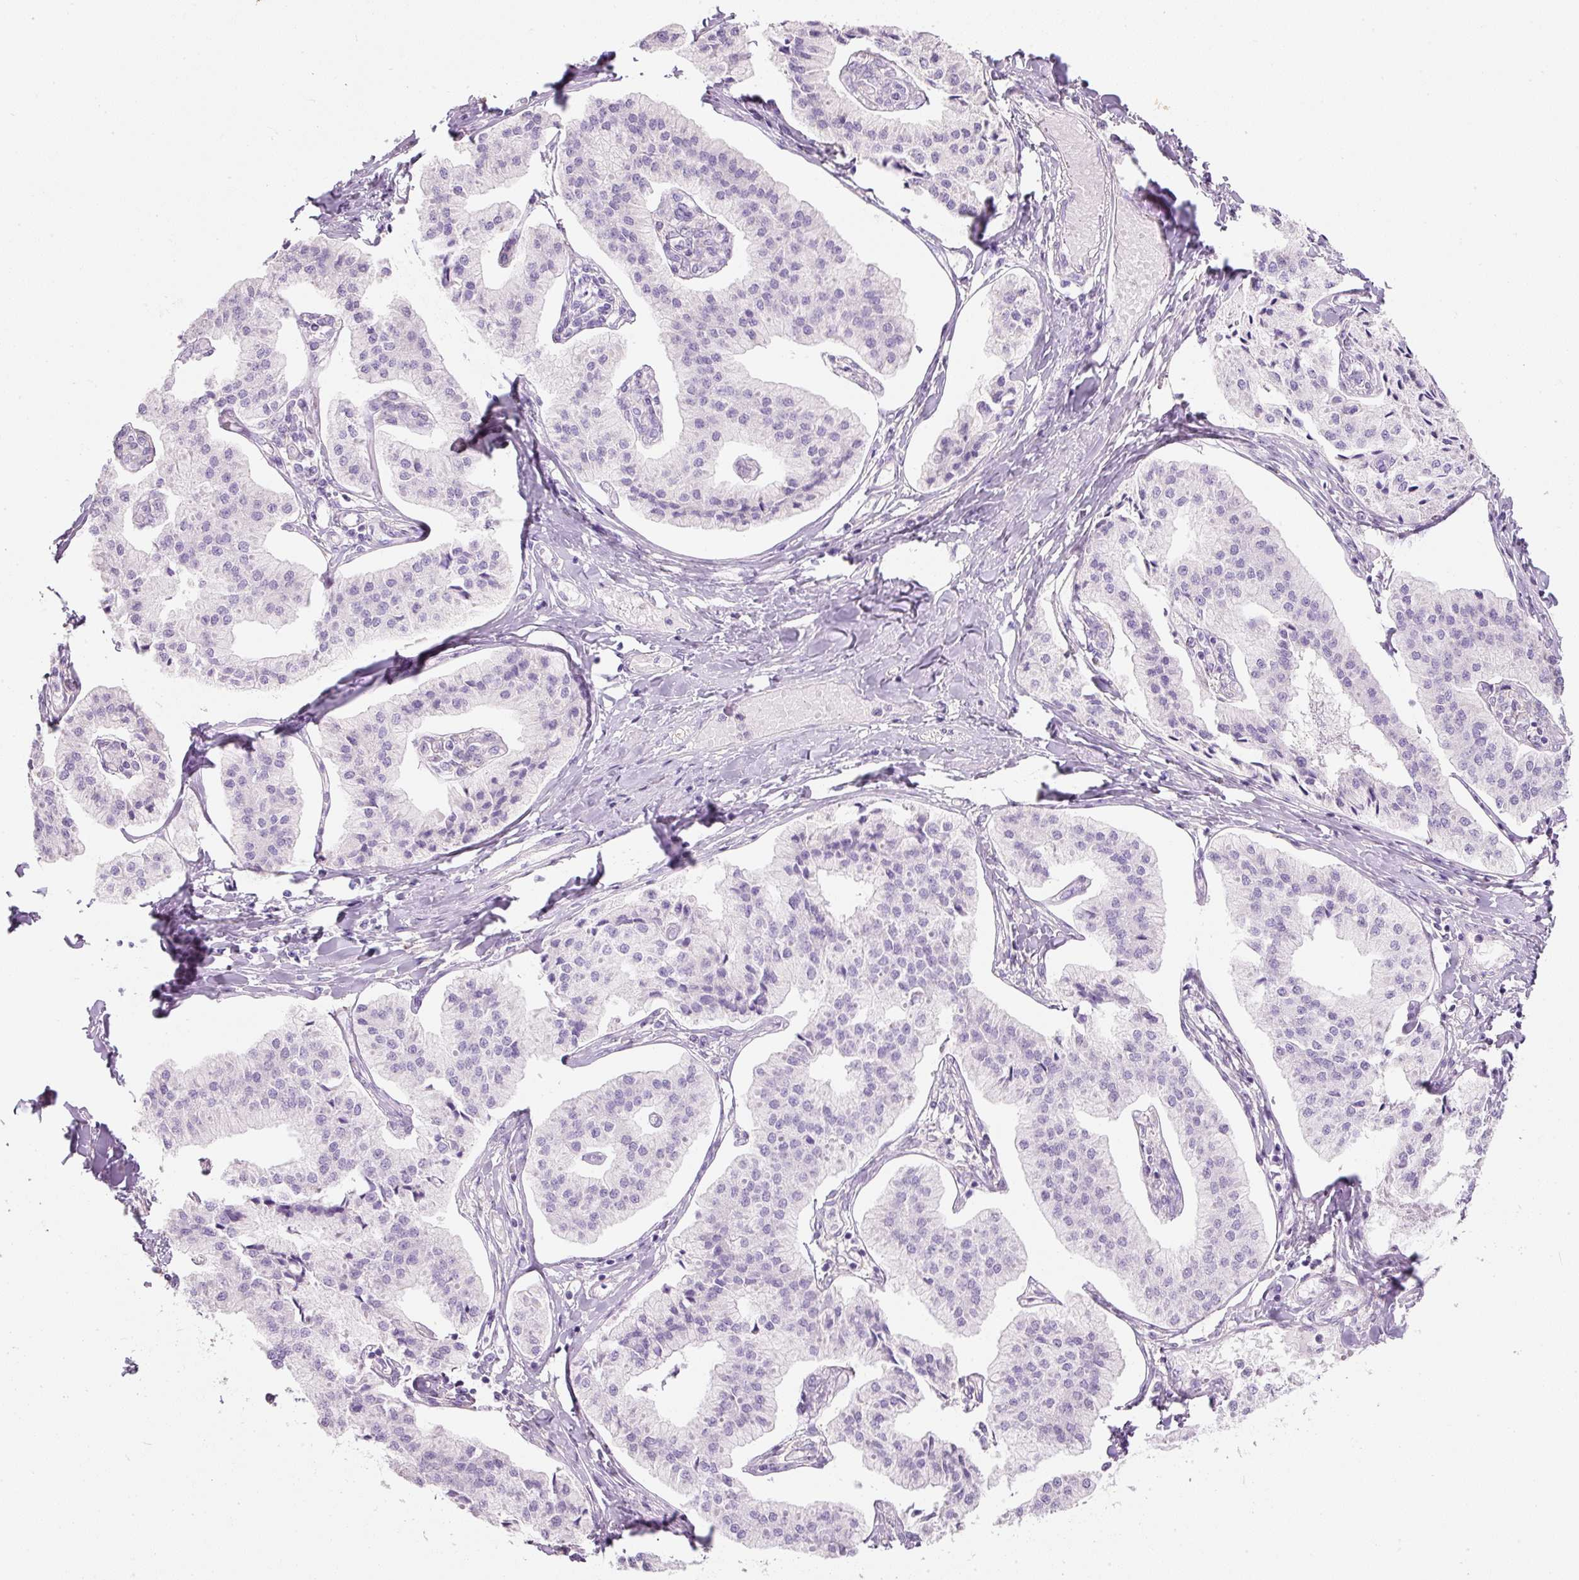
{"staining": {"intensity": "negative", "quantity": "none", "location": "none"}, "tissue": "pancreatic cancer", "cell_type": "Tumor cells", "image_type": "cancer", "snomed": [{"axis": "morphology", "description": "Adenocarcinoma, NOS"}, {"axis": "topography", "description": "Pancreas"}], "caption": "A high-resolution photomicrograph shows immunohistochemistry staining of adenocarcinoma (pancreatic), which demonstrates no significant positivity in tumor cells.", "gene": "DNM1", "patient": {"sex": "female", "age": 50}}